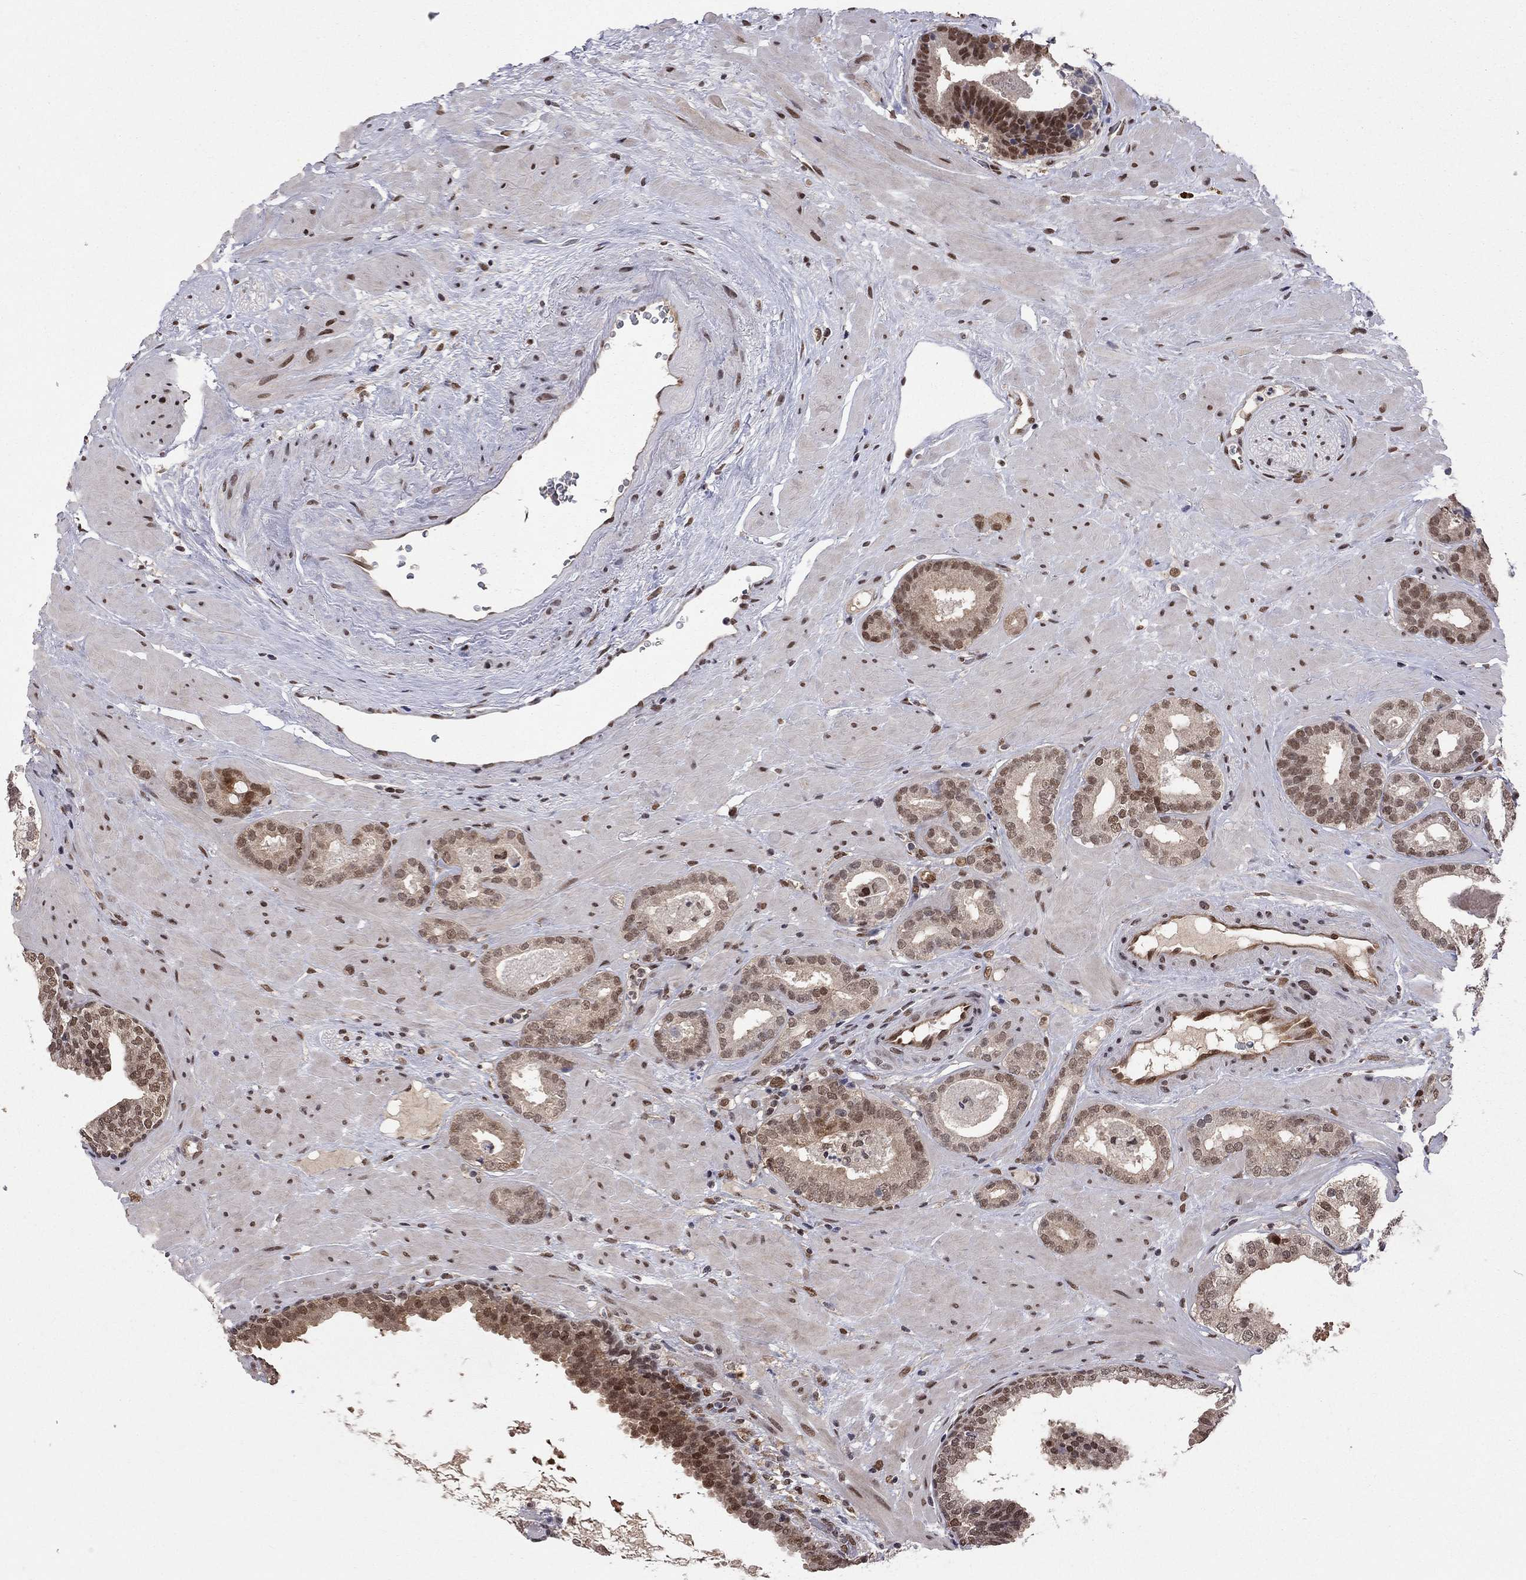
{"staining": {"intensity": "strong", "quantity": "<25%", "location": "nuclear"}, "tissue": "prostate cancer", "cell_type": "Tumor cells", "image_type": "cancer", "snomed": [{"axis": "morphology", "description": "Adenocarcinoma, Low grade"}, {"axis": "topography", "description": "Prostate"}], "caption": "An image of human prostate low-grade adenocarcinoma stained for a protein demonstrates strong nuclear brown staining in tumor cells.", "gene": "SAP30L", "patient": {"sex": "male", "age": 60}}